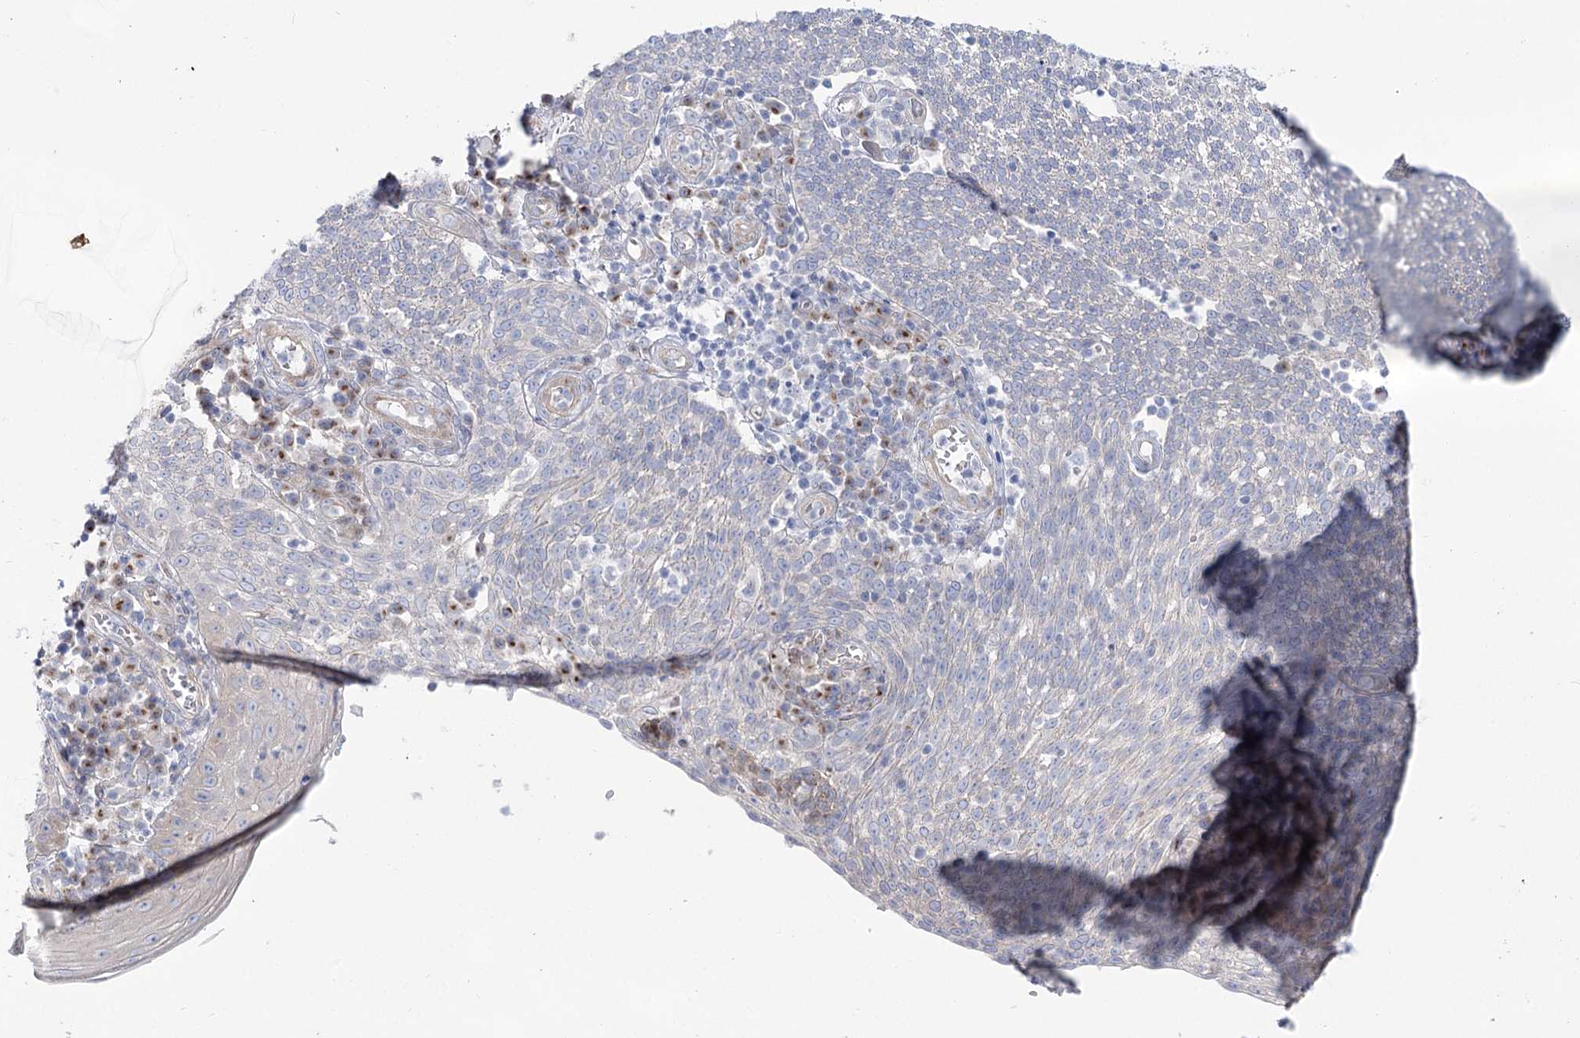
{"staining": {"intensity": "negative", "quantity": "none", "location": "none"}, "tissue": "cervical cancer", "cell_type": "Tumor cells", "image_type": "cancer", "snomed": [{"axis": "morphology", "description": "Squamous cell carcinoma, NOS"}, {"axis": "topography", "description": "Cervix"}], "caption": "Tumor cells are negative for brown protein staining in cervical cancer.", "gene": "SUOX", "patient": {"sex": "female", "age": 34}}